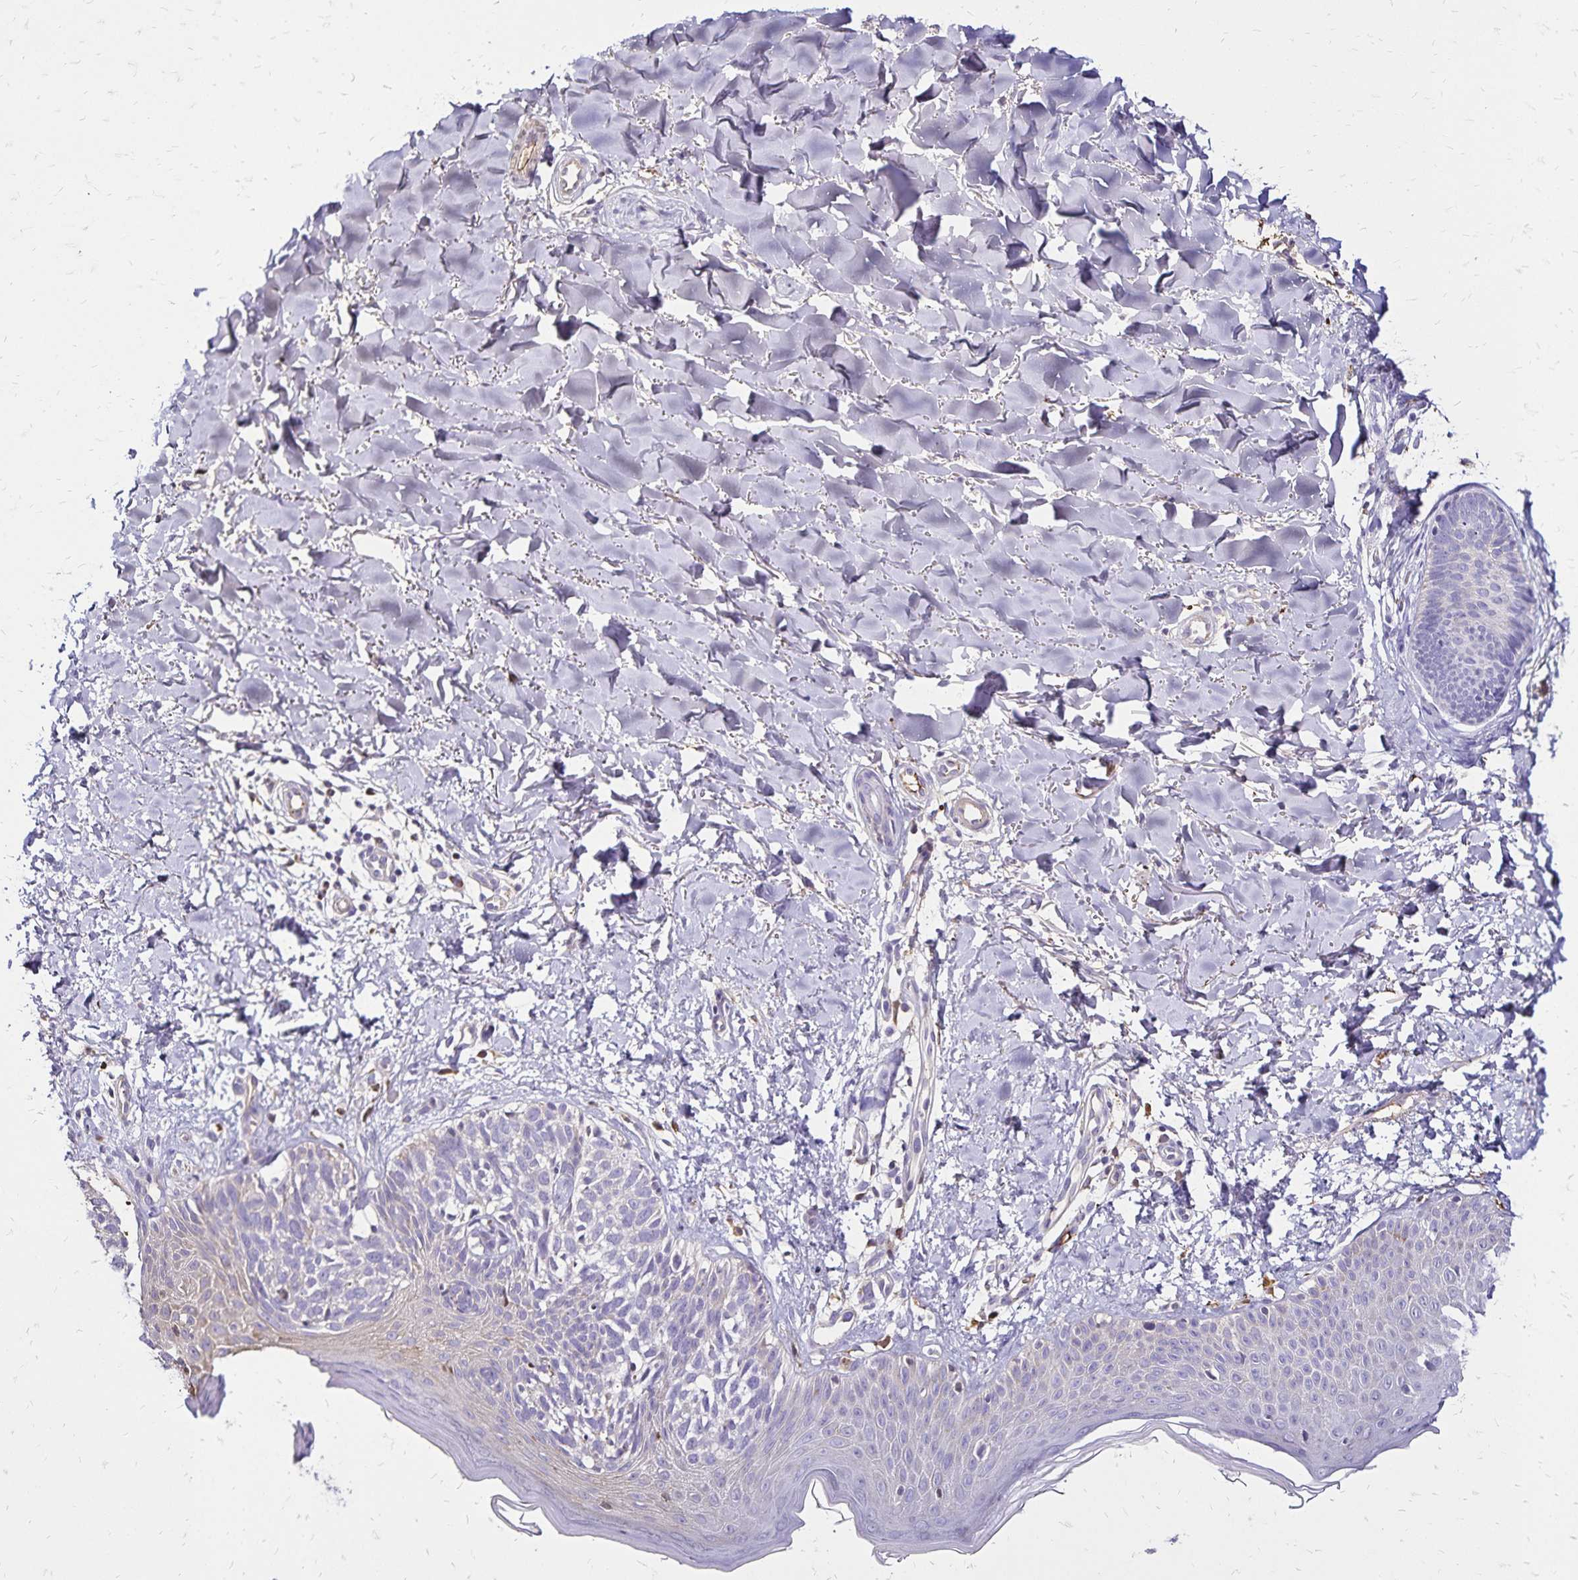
{"staining": {"intensity": "negative", "quantity": "none", "location": "none"}, "tissue": "skin cancer", "cell_type": "Tumor cells", "image_type": "cancer", "snomed": [{"axis": "morphology", "description": "Basal cell carcinoma"}, {"axis": "topography", "description": "Skin"}], "caption": "A photomicrograph of human basal cell carcinoma (skin) is negative for staining in tumor cells.", "gene": "KISS1", "patient": {"sex": "female", "age": 45}}